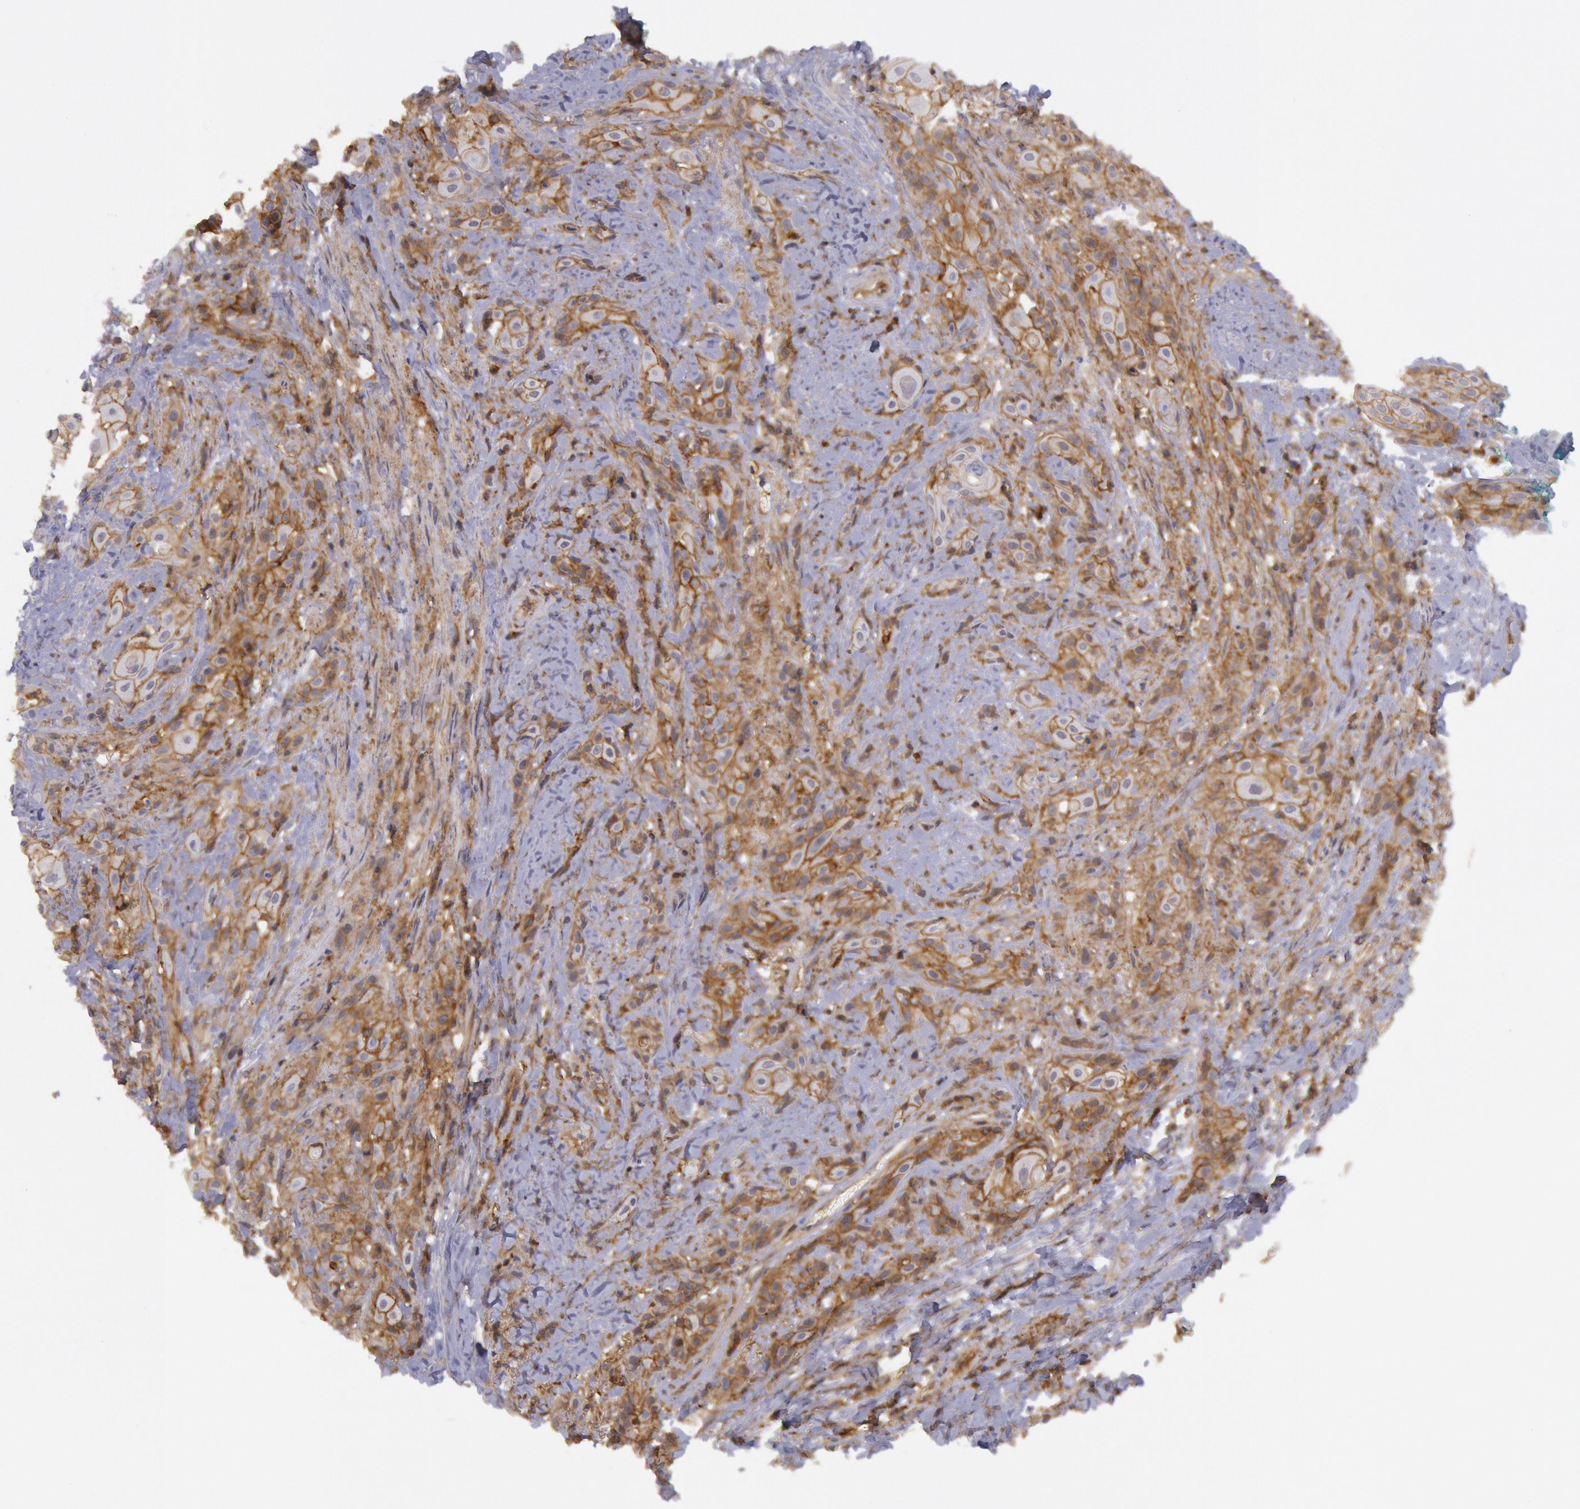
{"staining": {"intensity": "moderate", "quantity": ">75%", "location": "cytoplasmic/membranous"}, "tissue": "skin cancer", "cell_type": "Tumor cells", "image_type": "cancer", "snomed": [{"axis": "morphology", "description": "Squamous cell carcinoma, NOS"}, {"axis": "topography", "description": "Skin"}, {"axis": "topography", "description": "Anal"}], "caption": "Skin squamous cell carcinoma was stained to show a protein in brown. There is medium levels of moderate cytoplasmic/membranous expression in about >75% of tumor cells.", "gene": "STX4", "patient": {"sex": "male", "age": 64}}